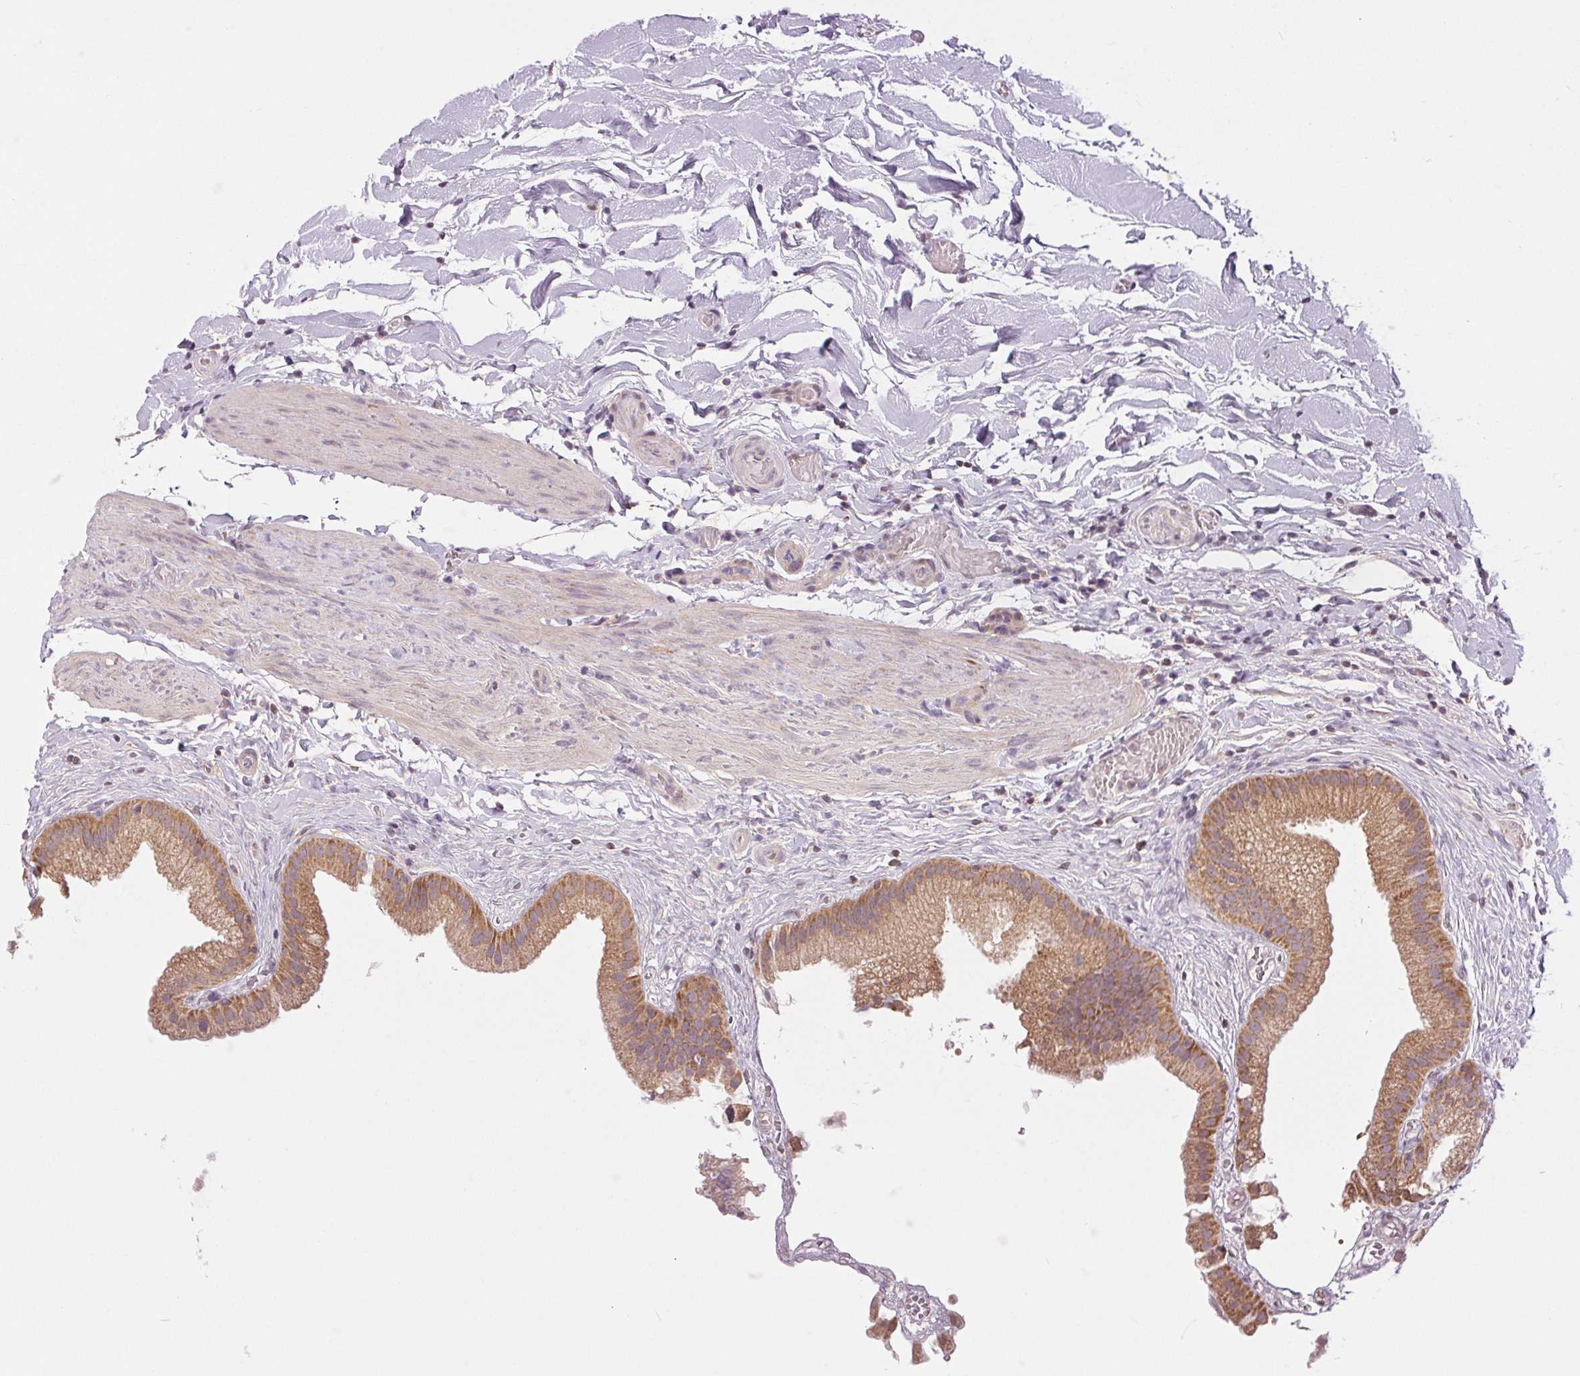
{"staining": {"intensity": "moderate", "quantity": ">75%", "location": "cytoplasmic/membranous"}, "tissue": "gallbladder", "cell_type": "Glandular cells", "image_type": "normal", "snomed": [{"axis": "morphology", "description": "Normal tissue, NOS"}, {"axis": "topography", "description": "Gallbladder"}], "caption": "Immunohistochemical staining of unremarkable gallbladder shows >75% levels of moderate cytoplasmic/membranous protein staining in about >75% of glandular cells.", "gene": "MAP3K5", "patient": {"sex": "female", "age": 63}}